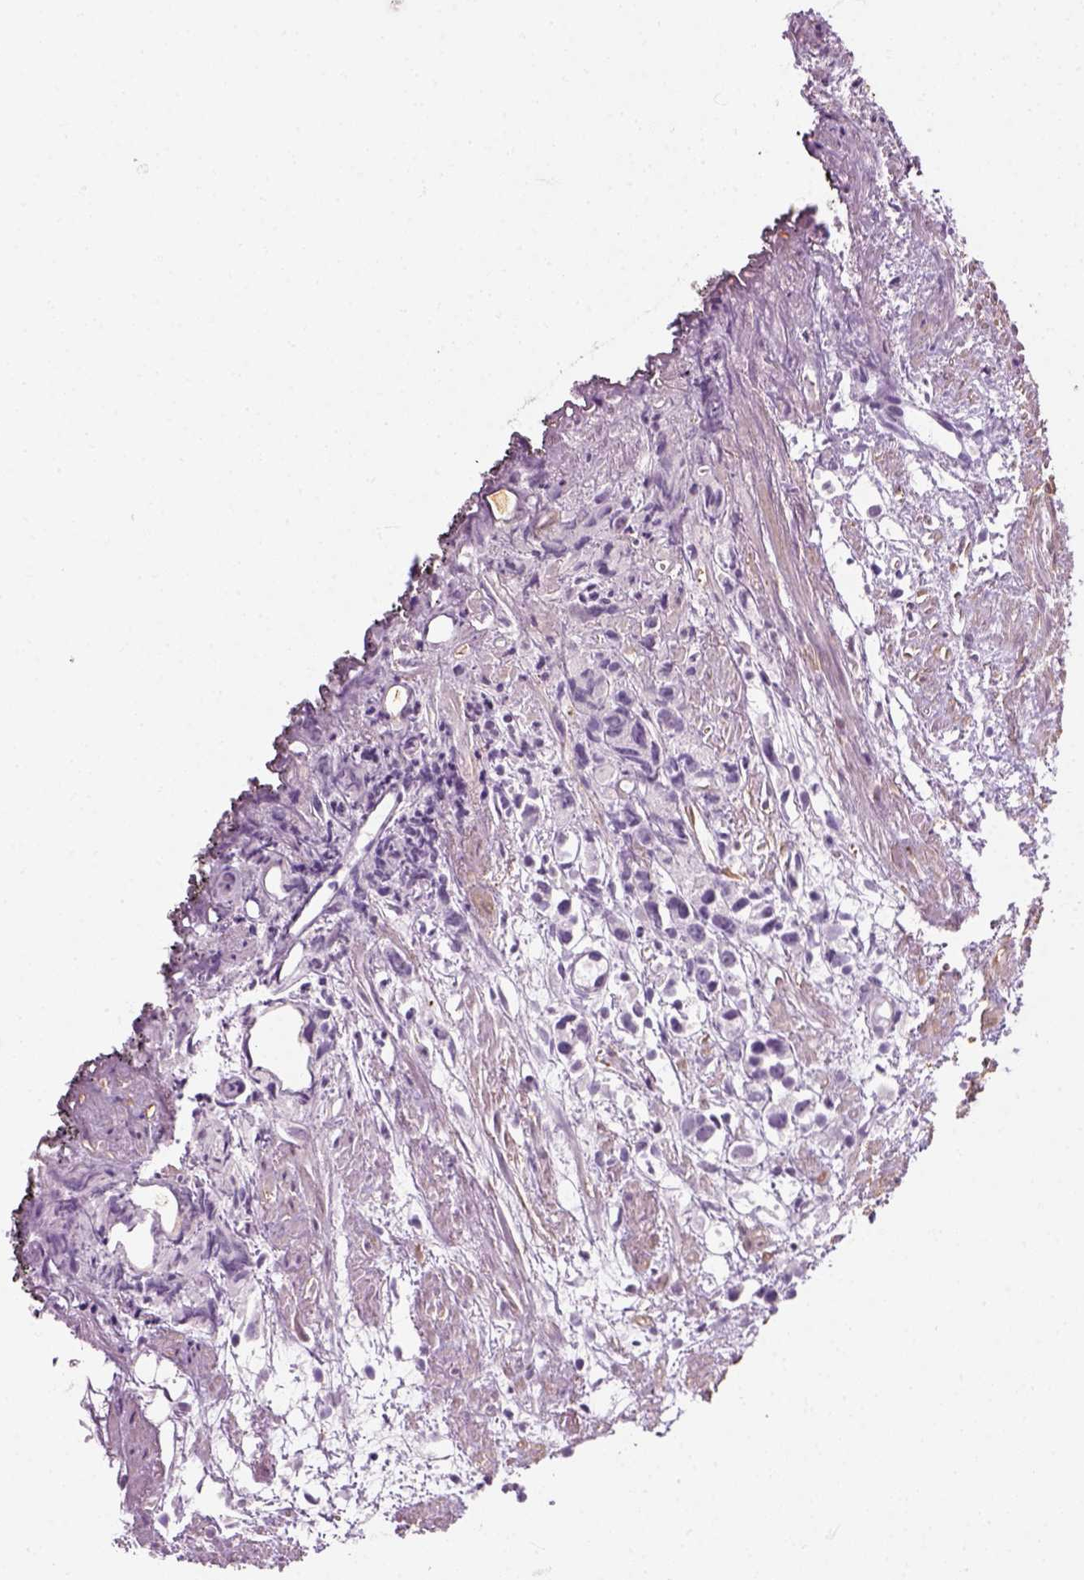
{"staining": {"intensity": "moderate", "quantity": ">75%", "location": "nuclear"}, "tissue": "prostate cancer", "cell_type": "Tumor cells", "image_type": "cancer", "snomed": [{"axis": "morphology", "description": "Adenocarcinoma, High grade"}, {"axis": "topography", "description": "Prostate"}], "caption": "Prostate cancer (adenocarcinoma (high-grade)) stained for a protein displays moderate nuclear positivity in tumor cells.", "gene": "ZNF865", "patient": {"sex": "male", "age": 68}}